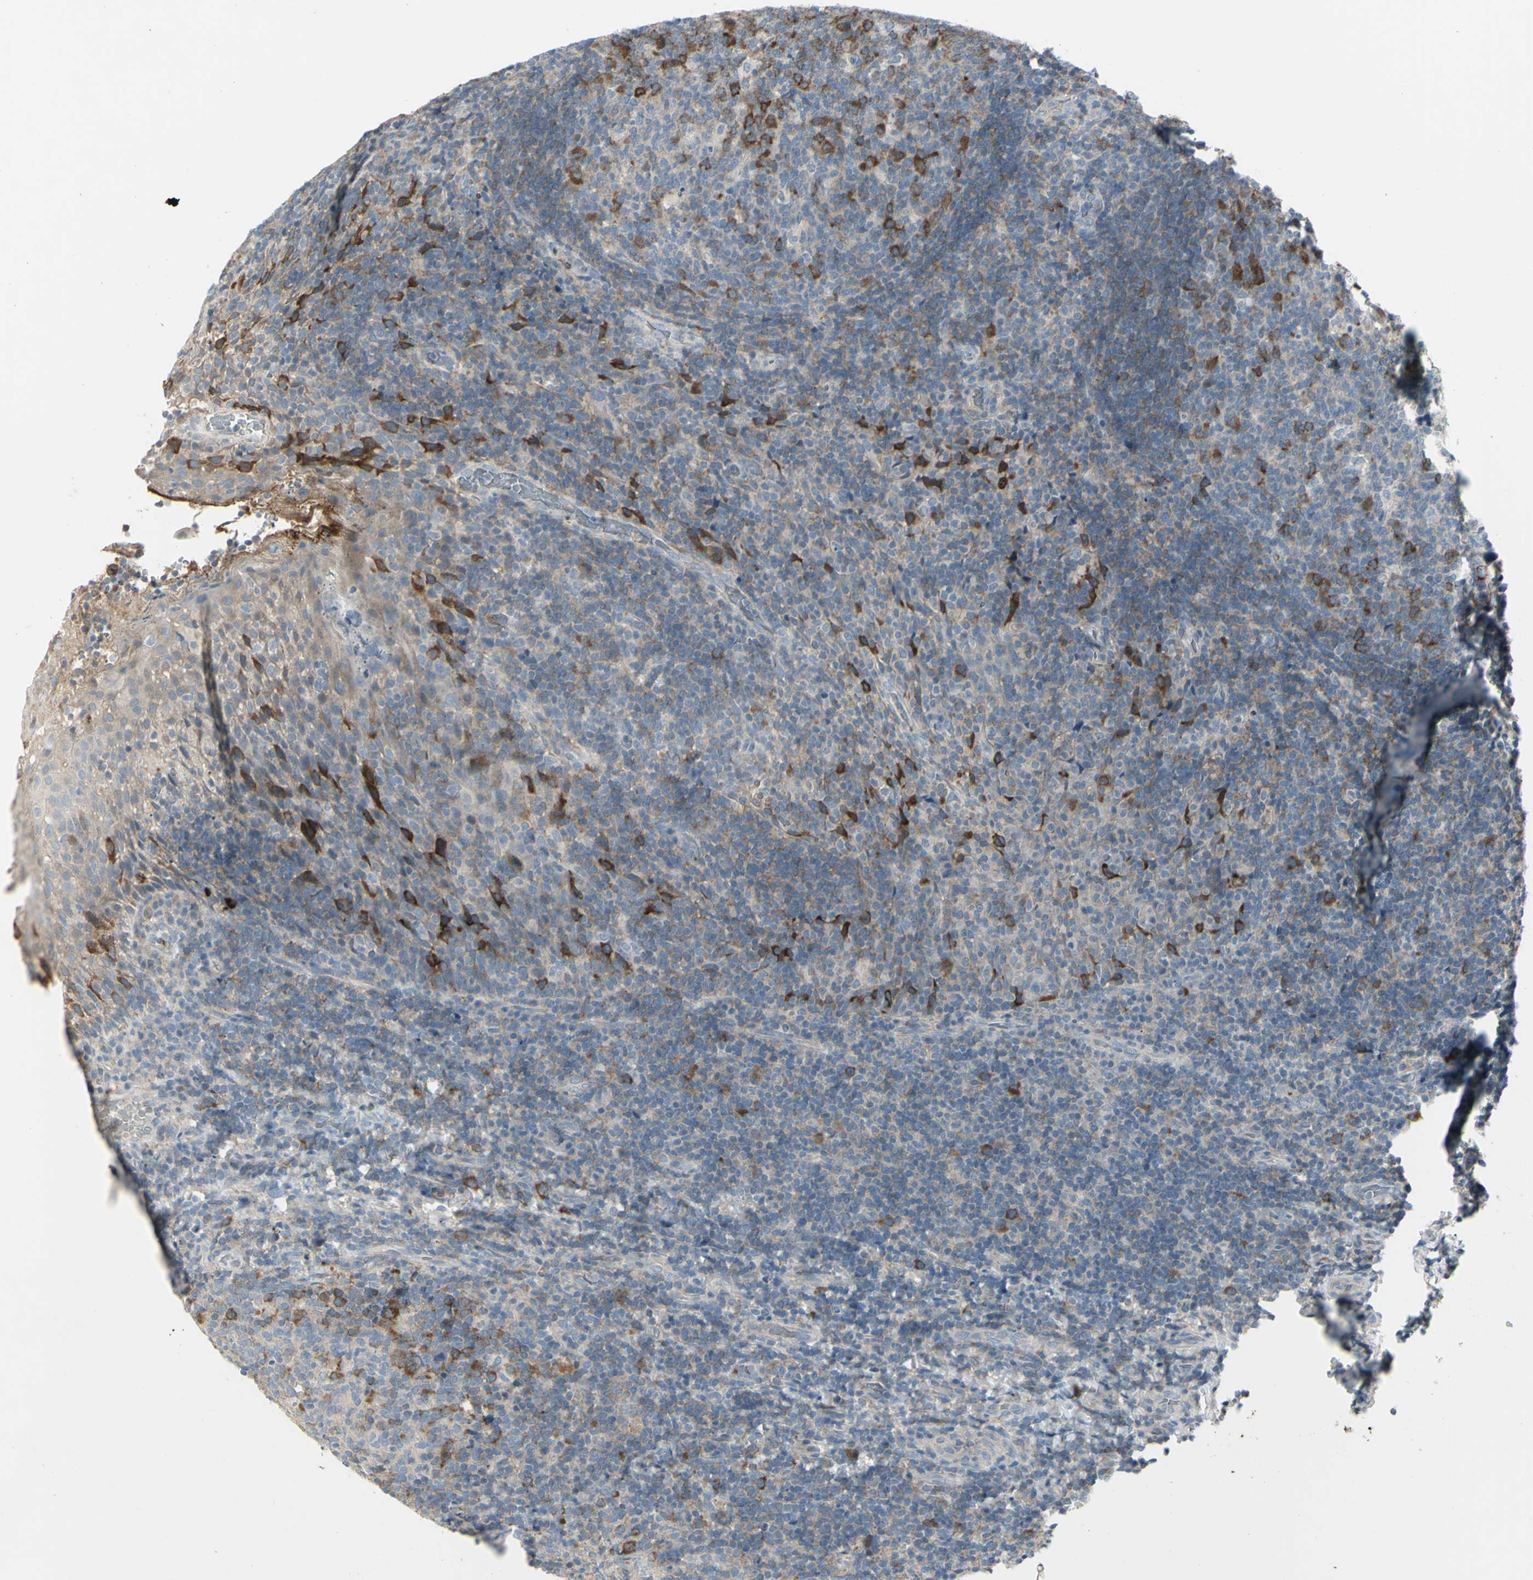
{"staining": {"intensity": "strong", "quantity": "<25%", "location": "cytoplasmic/membranous"}, "tissue": "tonsil", "cell_type": "Germinal center cells", "image_type": "normal", "snomed": [{"axis": "morphology", "description": "Normal tissue, NOS"}, {"axis": "topography", "description": "Tonsil"}], "caption": "The micrograph displays a brown stain indicating the presence of a protein in the cytoplasmic/membranous of germinal center cells in tonsil. The protein of interest is stained brown, and the nuclei are stained in blue (DAB (3,3'-diaminobenzidine) IHC with brightfield microscopy, high magnification).", "gene": "CCNB2", "patient": {"sex": "male", "age": 17}}